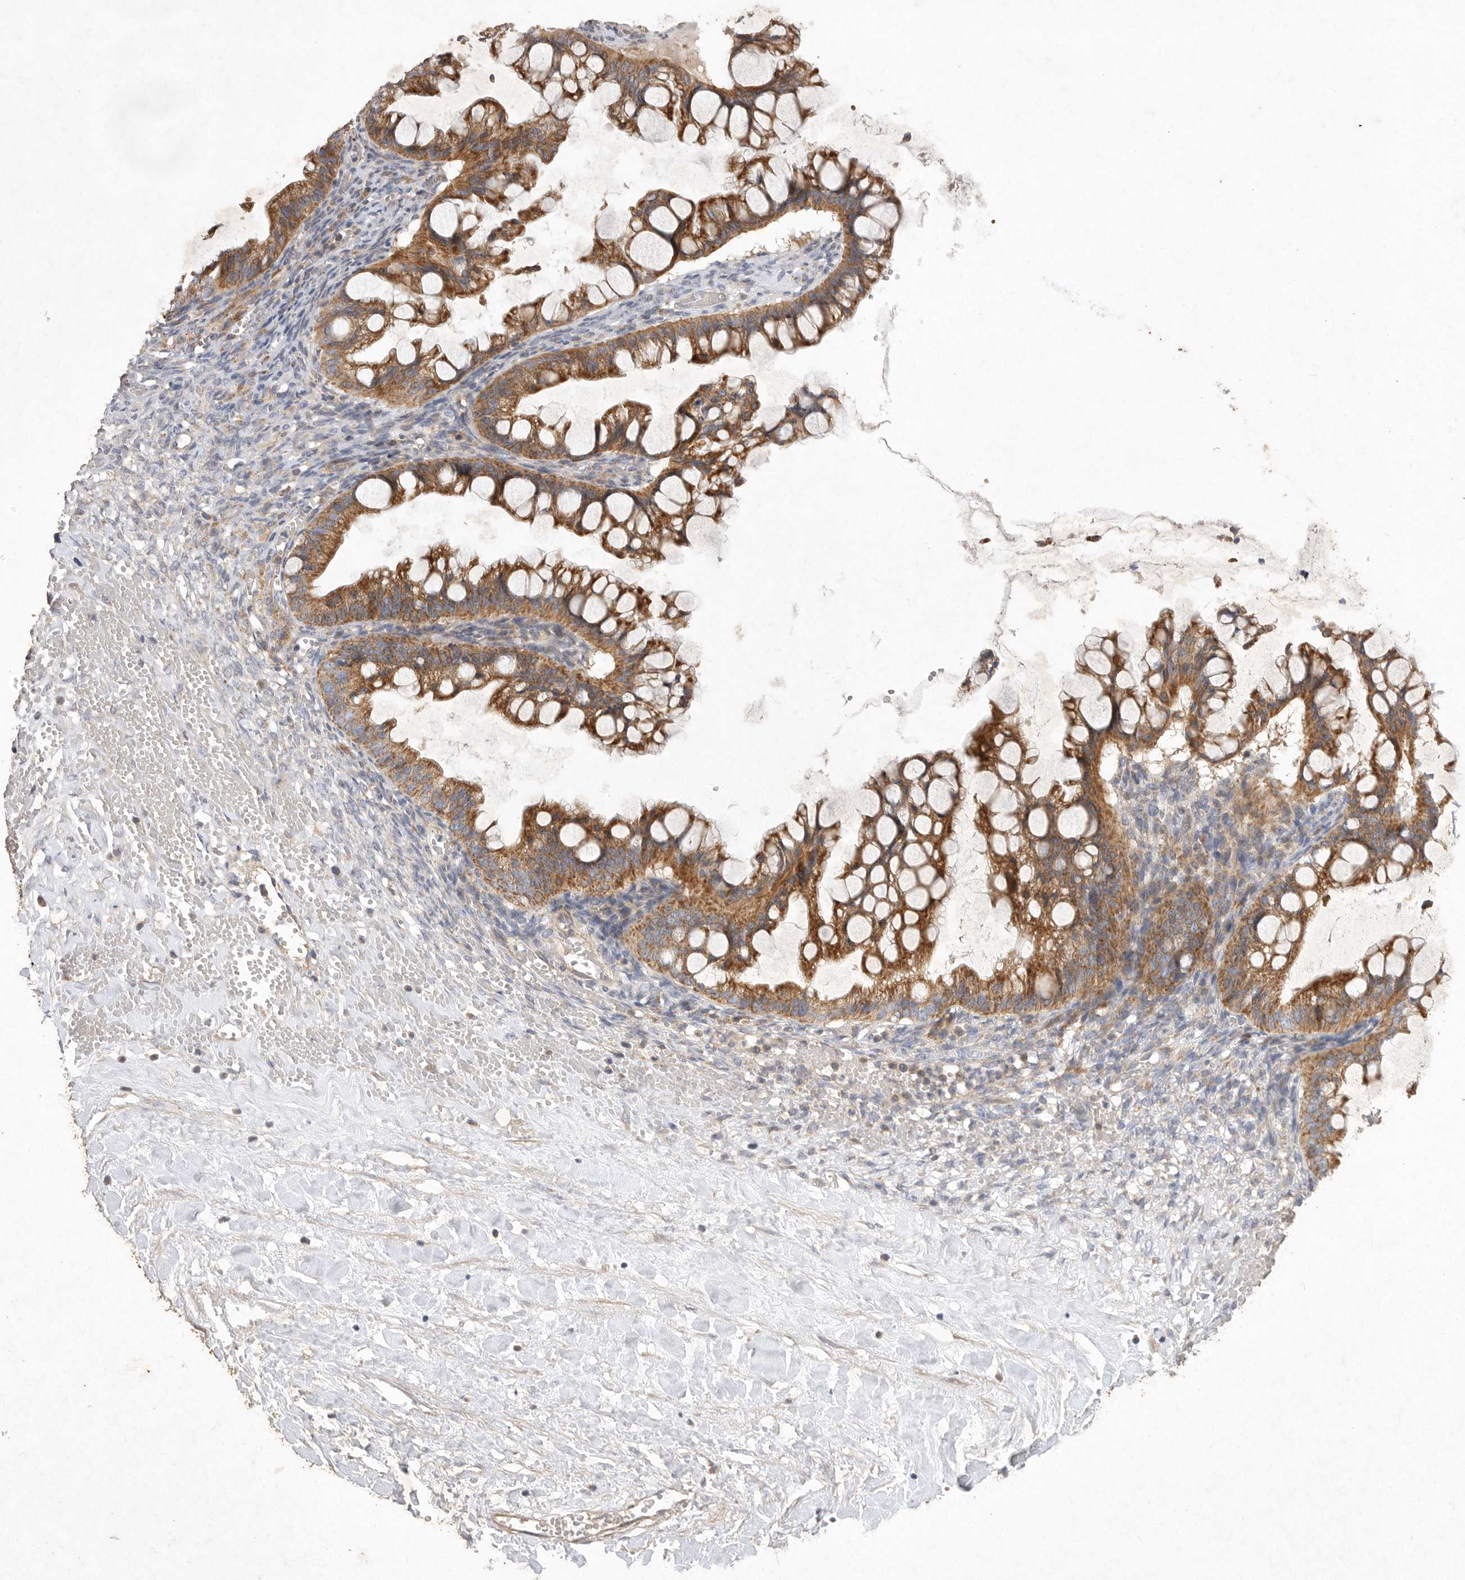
{"staining": {"intensity": "moderate", "quantity": ">75%", "location": "cytoplasmic/membranous"}, "tissue": "ovarian cancer", "cell_type": "Tumor cells", "image_type": "cancer", "snomed": [{"axis": "morphology", "description": "Cystadenocarcinoma, mucinous, NOS"}, {"axis": "topography", "description": "Ovary"}], "caption": "A brown stain shows moderate cytoplasmic/membranous staining of a protein in mucinous cystadenocarcinoma (ovarian) tumor cells. (DAB (3,3'-diaminobenzidine) = brown stain, brightfield microscopy at high magnification).", "gene": "MRPL41", "patient": {"sex": "female", "age": 73}}